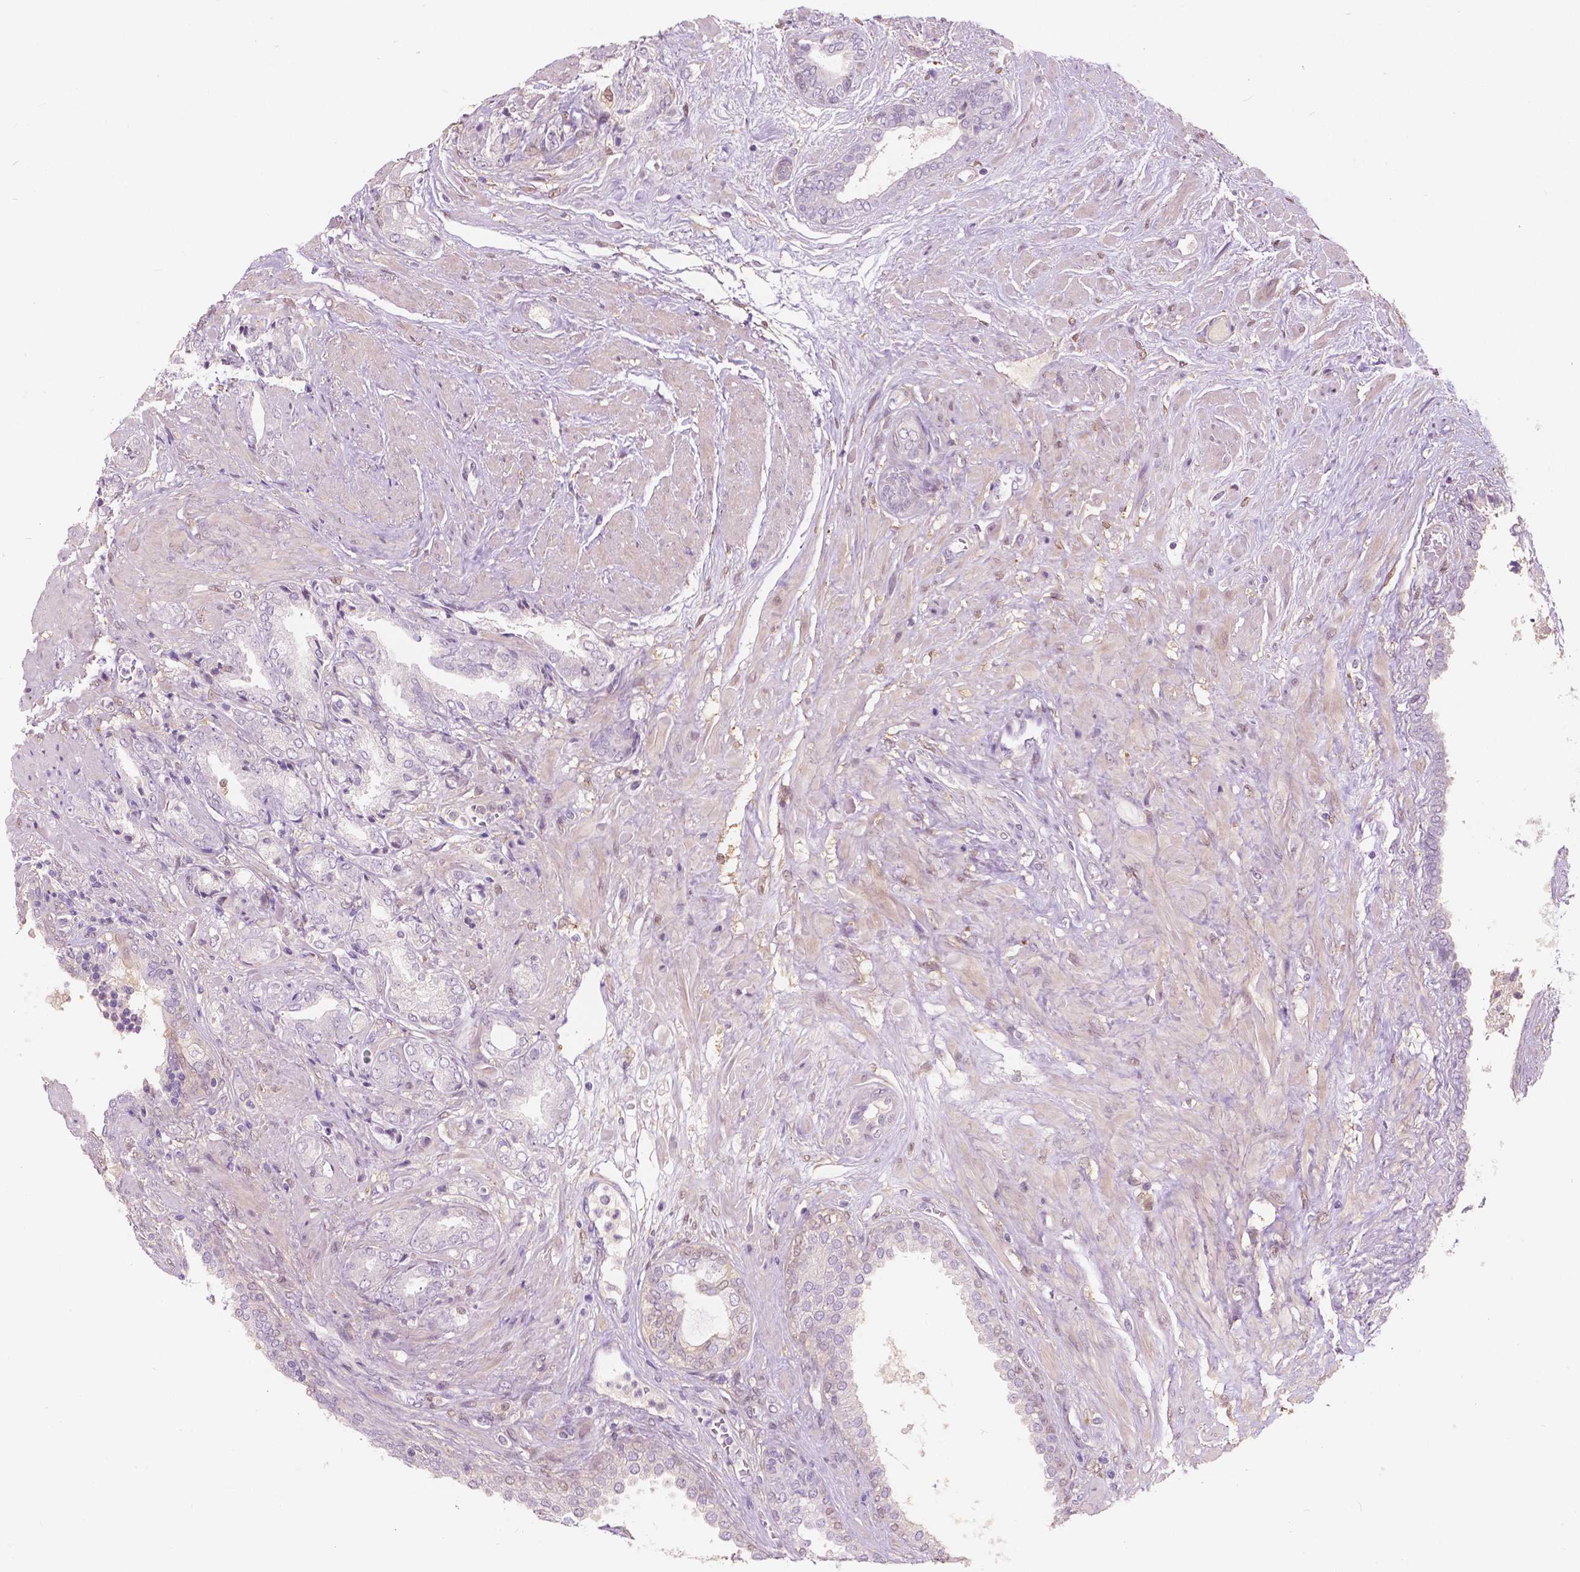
{"staining": {"intensity": "negative", "quantity": "none", "location": "none"}, "tissue": "prostate cancer", "cell_type": "Tumor cells", "image_type": "cancer", "snomed": [{"axis": "morphology", "description": "Adenocarcinoma, High grade"}, {"axis": "topography", "description": "Prostate"}], "caption": "Tumor cells are negative for brown protein staining in prostate cancer.", "gene": "GPR37", "patient": {"sex": "male", "age": 56}}